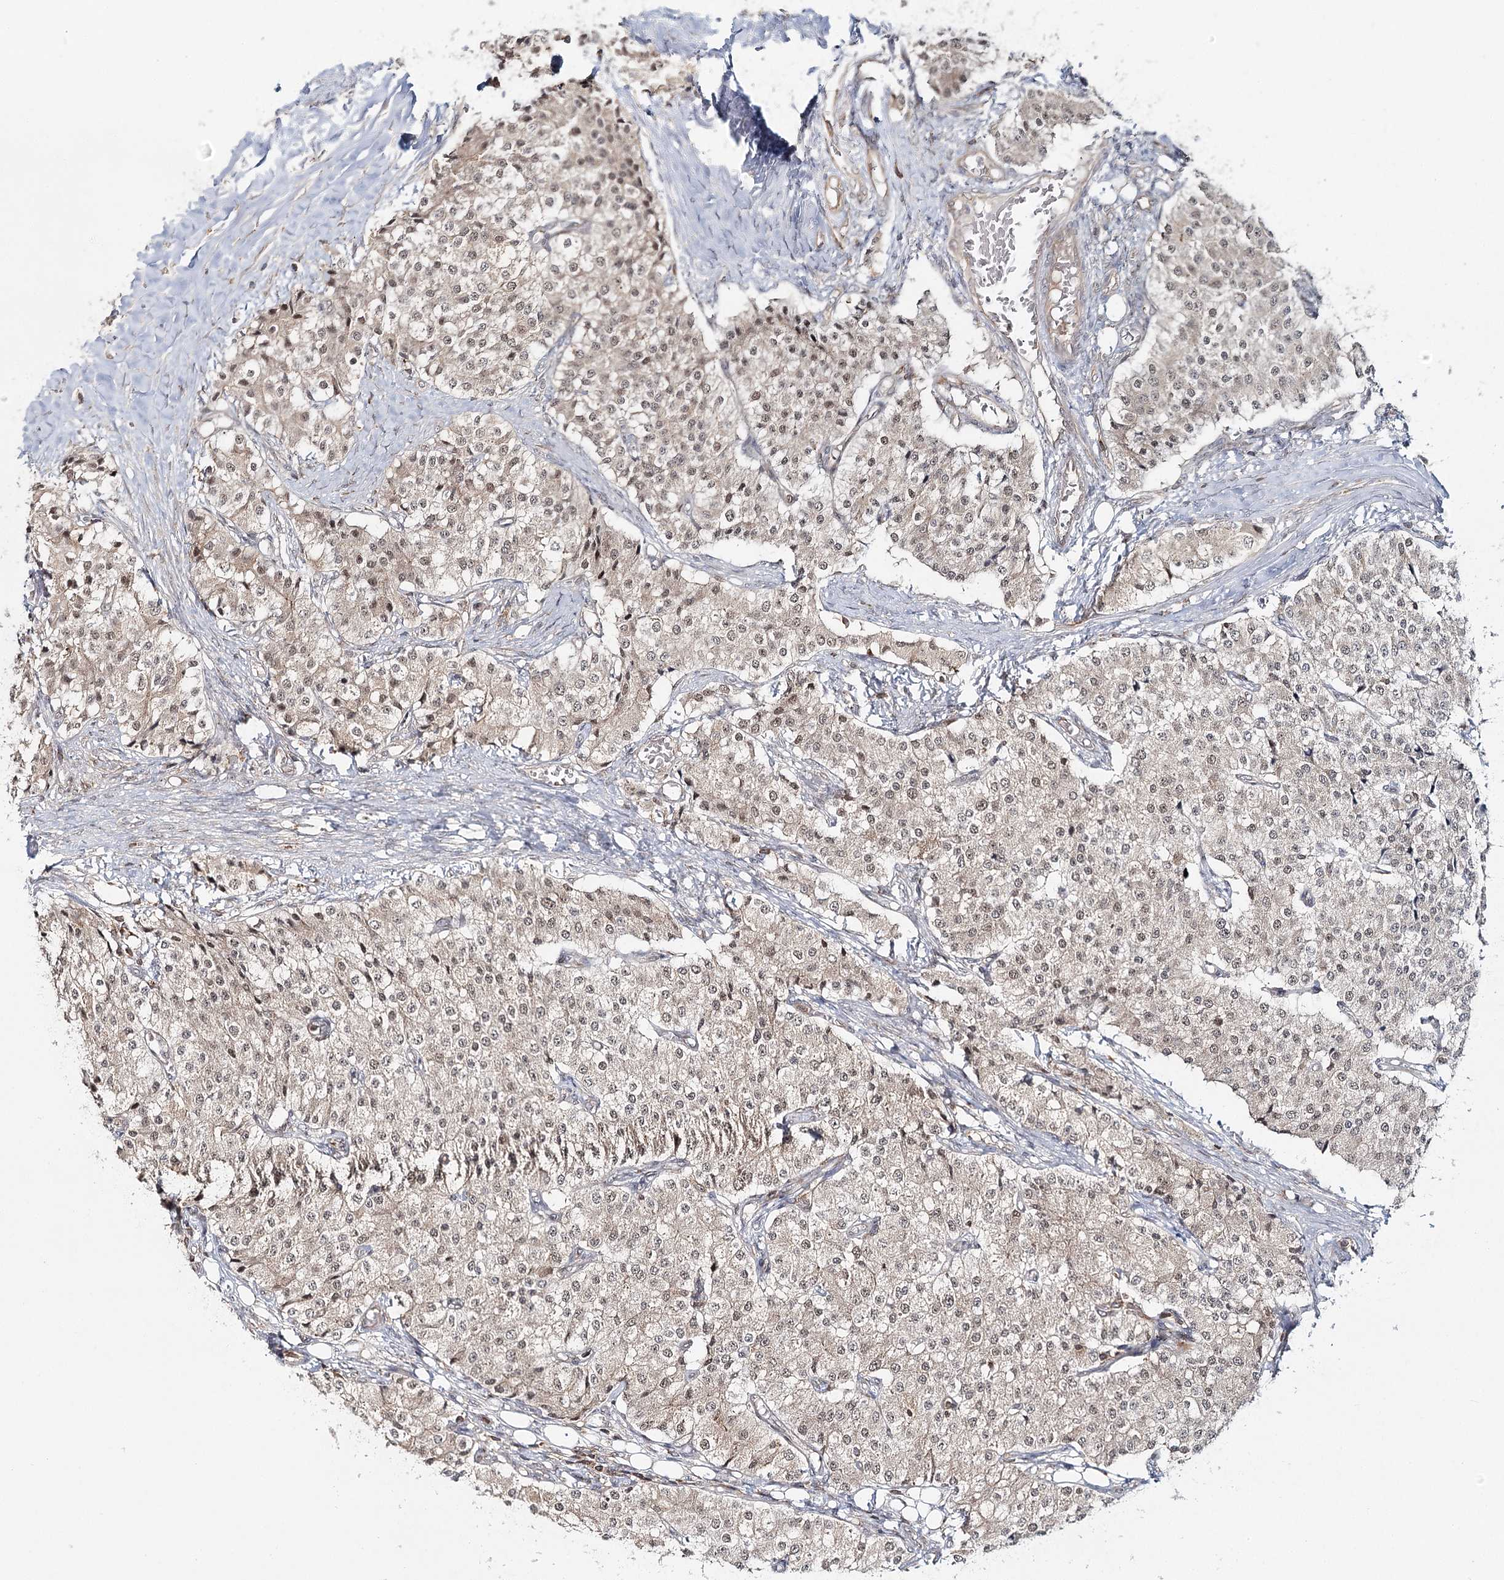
{"staining": {"intensity": "weak", "quantity": ">75%", "location": "nuclear"}, "tissue": "carcinoid", "cell_type": "Tumor cells", "image_type": "cancer", "snomed": [{"axis": "morphology", "description": "Carcinoid, malignant, NOS"}, {"axis": "topography", "description": "Colon"}], "caption": "IHC image of neoplastic tissue: carcinoid stained using immunohistochemistry reveals low levels of weak protein expression localized specifically in the nuclear of tumor cells, appearing as a nuclear brown color.", "gene": "FAM120B", "patient": {"sex": "female", "age": 52}}